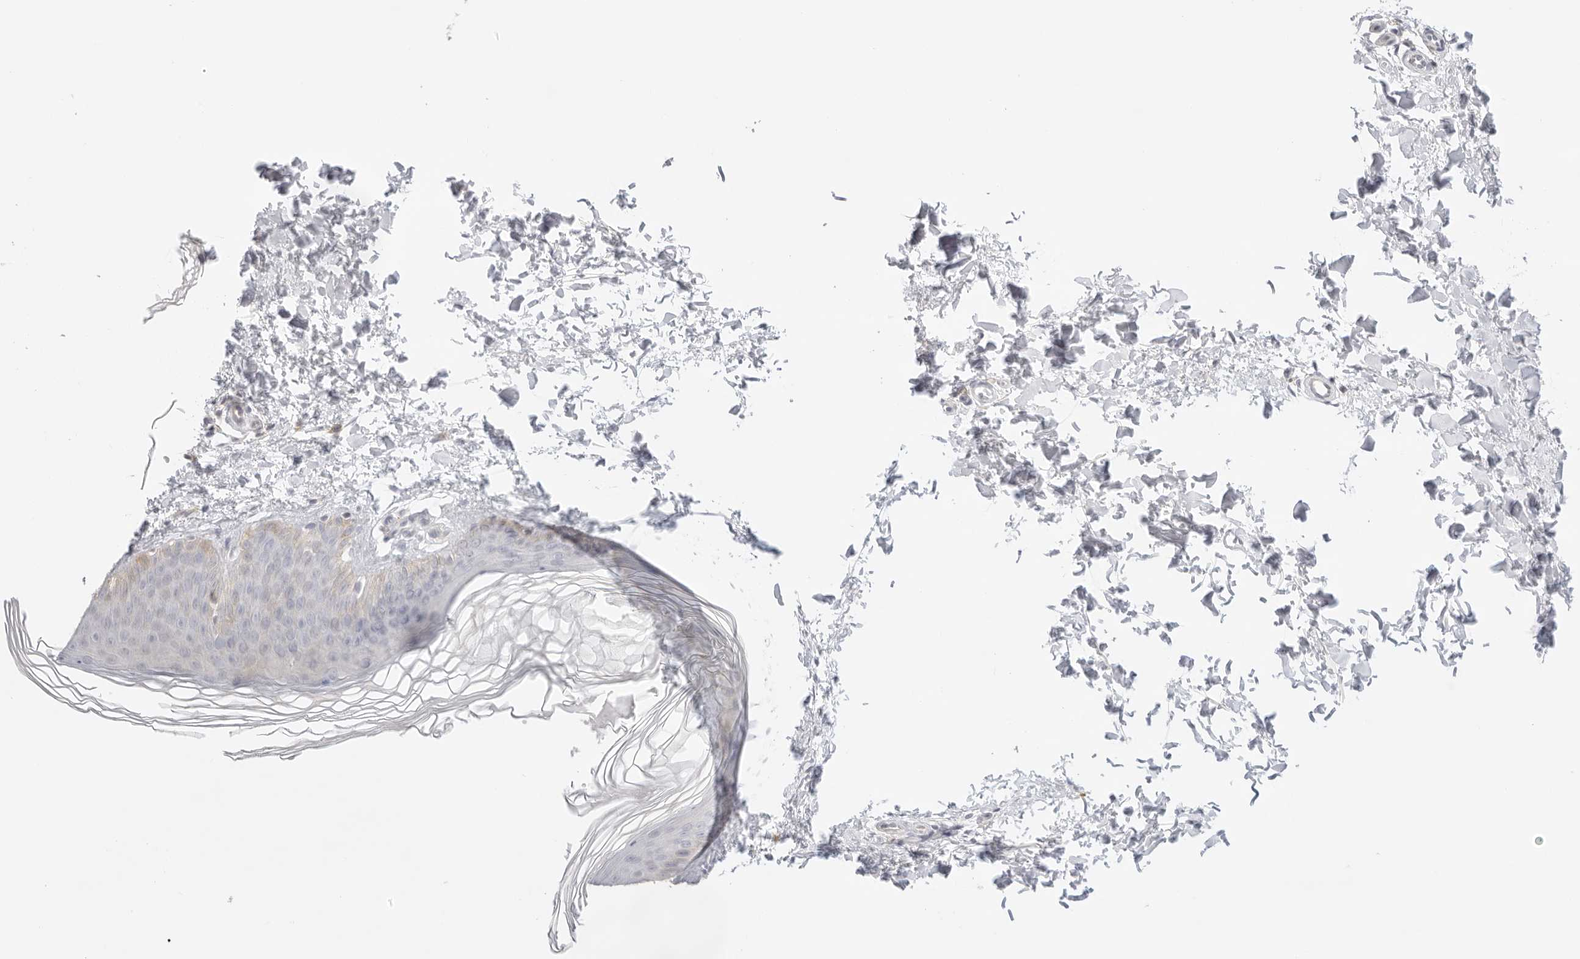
{"staining": {"intensity": "negative", "quantity": "none", "location": "none"}, "tissue": "skin", "cell_type": "Fibroblasts", "image_type": "normal", "snomed": [{"axis": "morphology", "description": "Normal tissue, NOS"}, {"axis": "topography", "description": "Skin"}], "caption": "IHC of unremarkable human skin displays no staining in fibroblasts.", "gene": "TNFRSF14", "patient": {"sex": "female", "age": 27}}